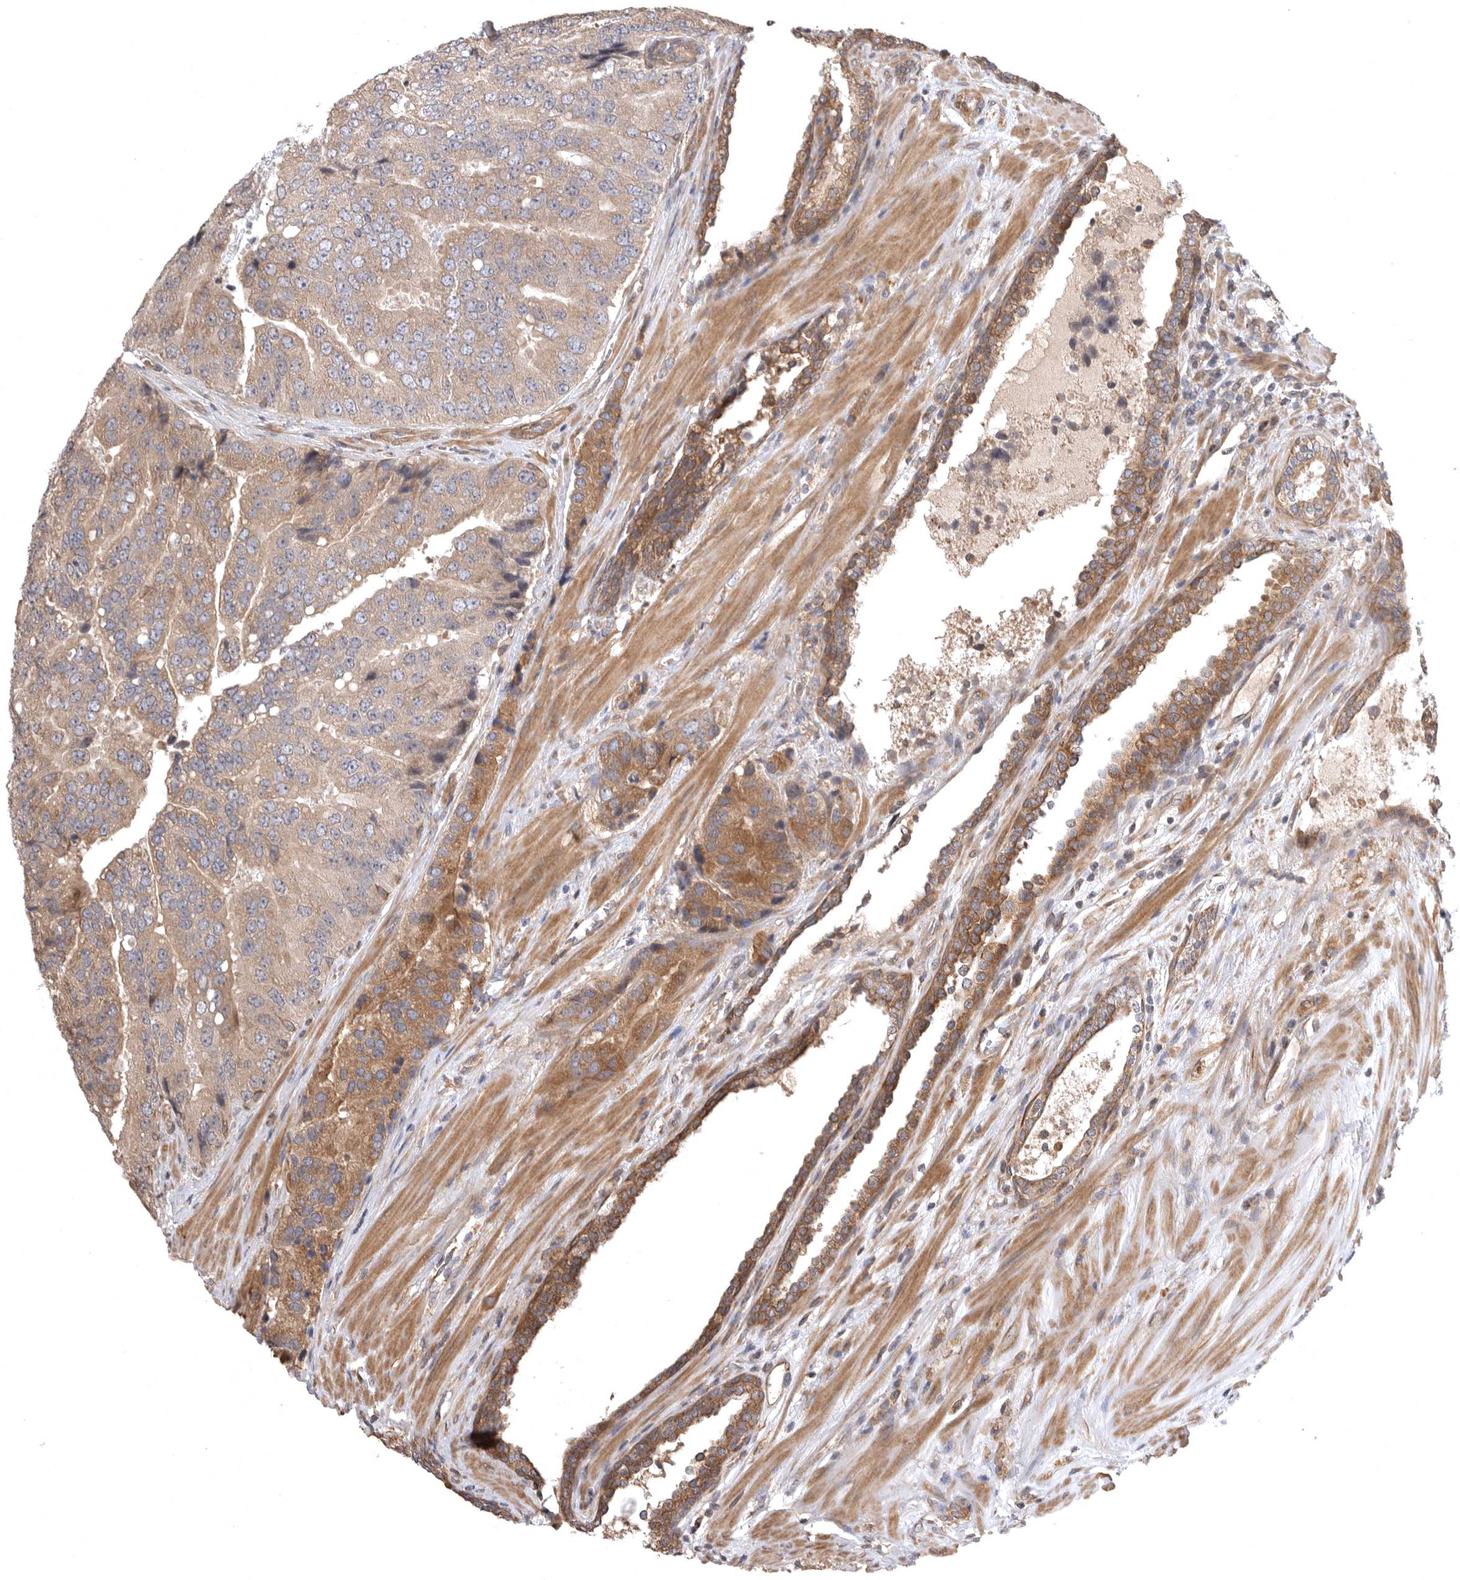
{"staining": {"intensity": "moderate", "quantity": "25%-75%", "location": "cytoplasmic/membranous"}, "tissue": "prostate cancer", "cell_type": "Tumor cells", "image_type": "cancer", "snomed": [{"axis": "morphology", "description": "Adenocarcinoma, High grade"}, {"axis": "topography", "description": "Prostate"}], "caption": "Prostate high-grade adenocarcinoma was stained to show a protein in brown. There is medium levels of moderate cytoplasmic/membranous staining in approximately 25%-75% of tumor cells. Nuclei are stained in blue.", "gene": "CUEDC1", "patient": {"sex": "male", "age": 70}}